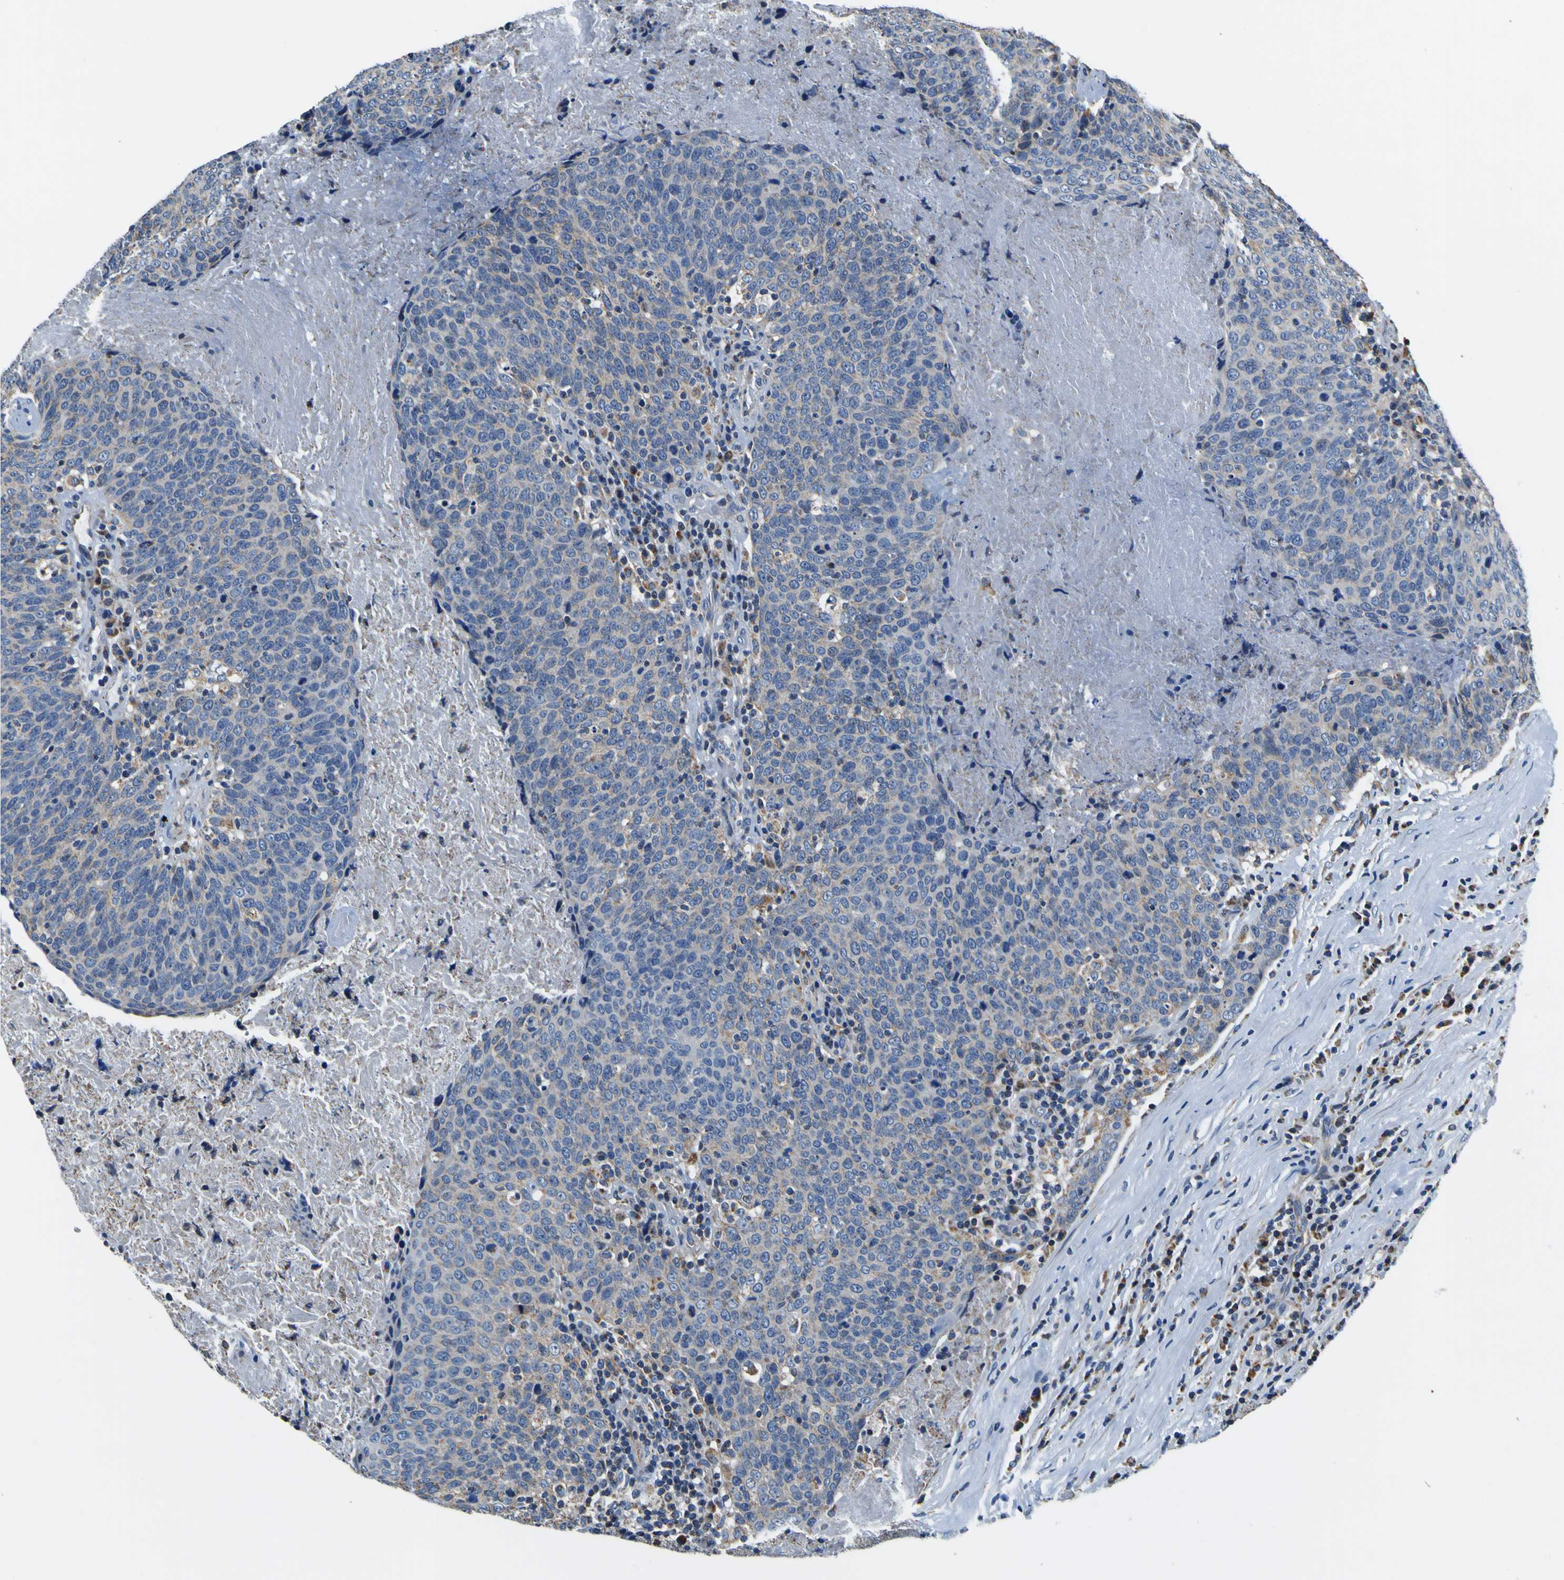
{"staining": {"intensity": "weak", "quantity": ">75%", "location": "cytoplasmic/membranous"}, "tissue": "head and neck cancer", "cell_type": "Tumor cells", "image_type": "cancer", "snomed": [{"axis": "morphology", "description": "Squamous cell carcinoma, NOS"}, {"axis": "morphology", "description": "Squamous cell carcinoma, metastatic, NOS"}, {"axis": "topography", "description": "Lymph node"}, {"axis": "topography", "description": "Head-Neck"}], "caption": "Human head and neck squamous cell carcinoma stained with a protein marker demonstrates weak staining in tumor cells.", "gene": "LRP4", "patient": {"sex": "male", "age": 62}}